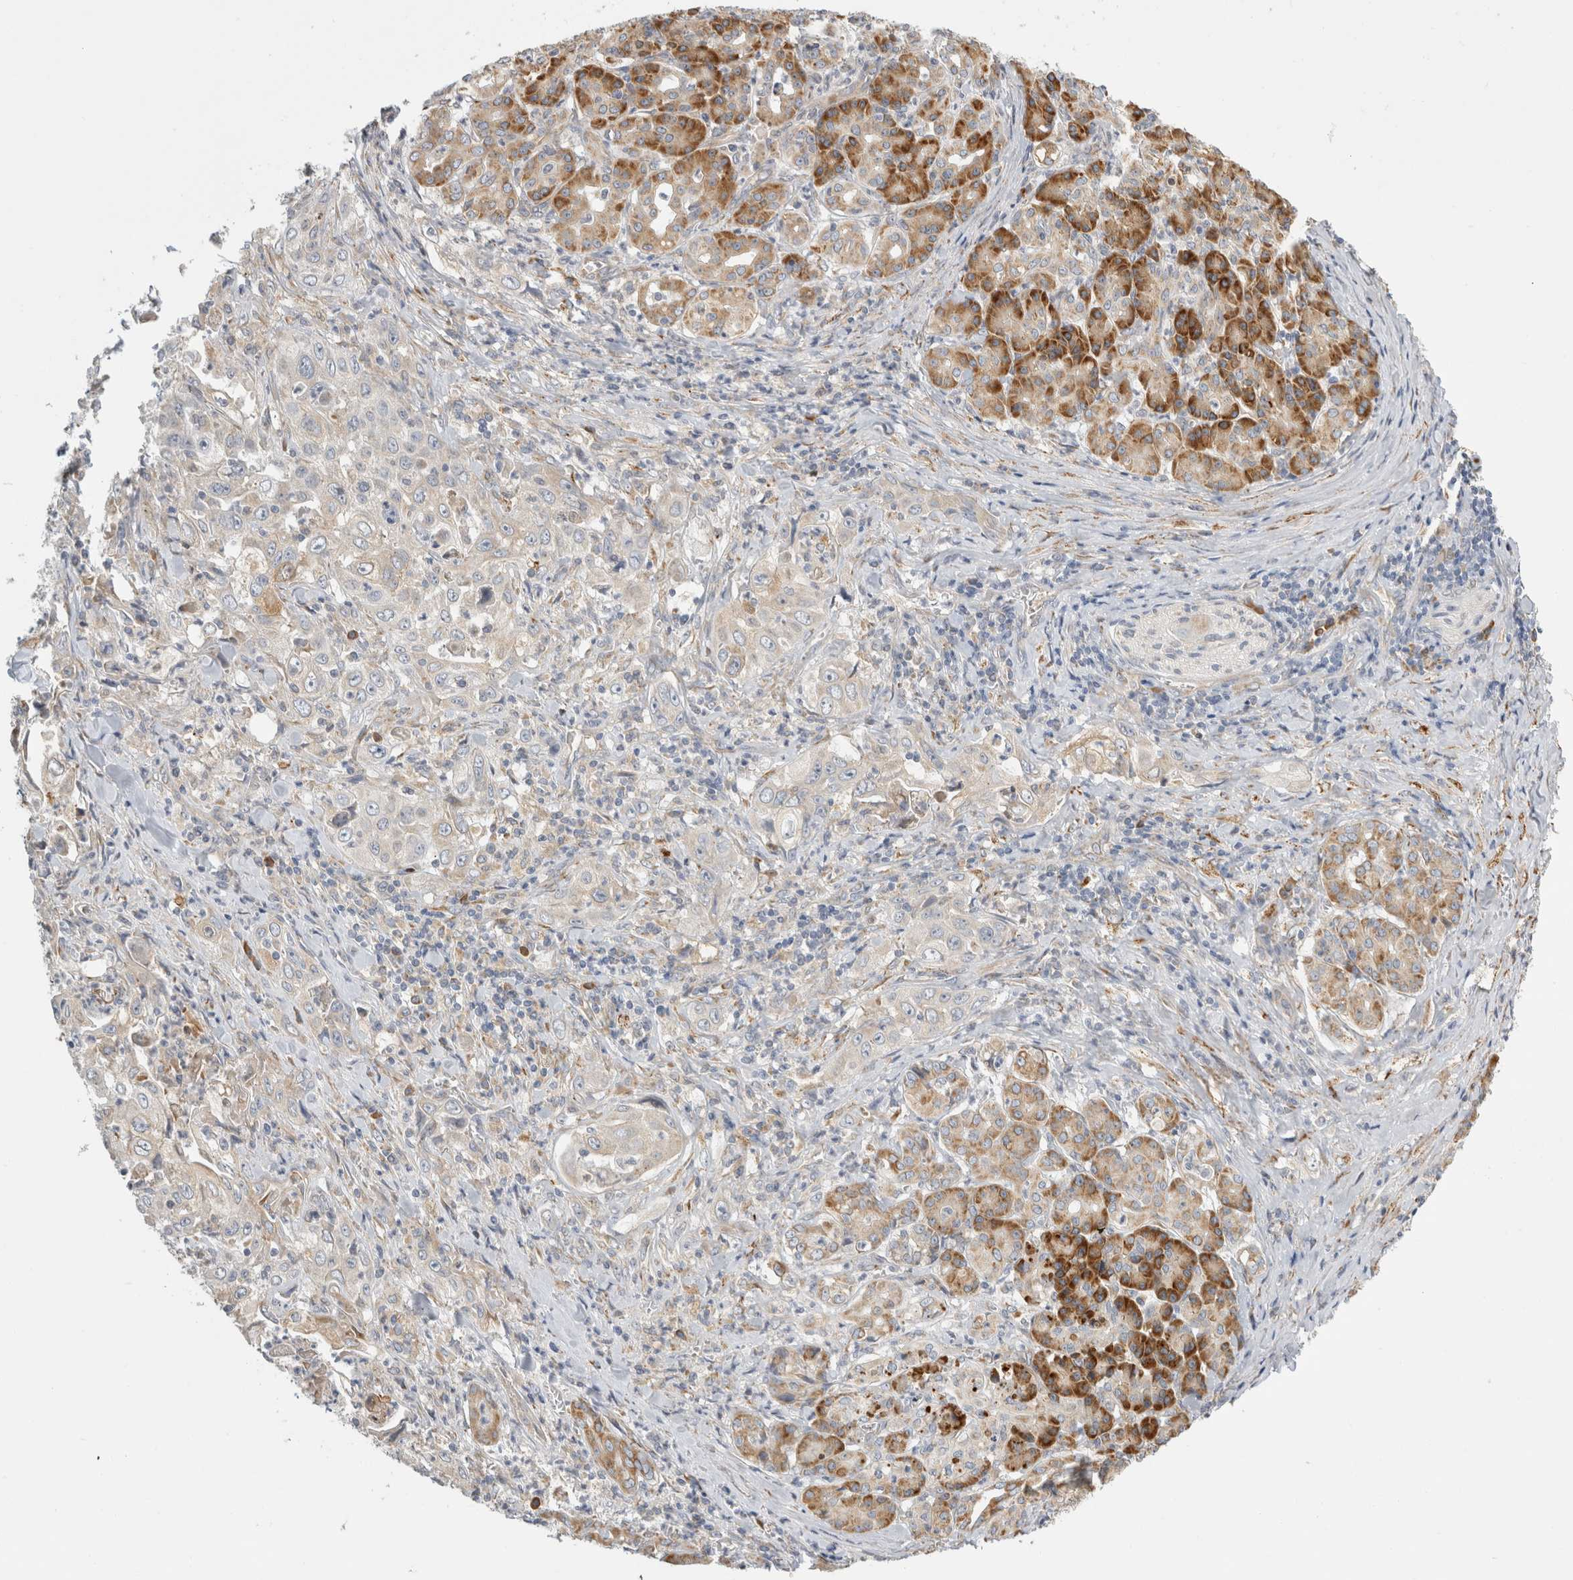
{"staining": {"intensity": "negative", "quantity": "none", "location": "none"}, "tissue": "pancreatic cancer", "cell_type": "Tumor cells", "image_type": "cancer", "snomed": [{"axis": "morphology", "description": "Adenocarcinoma, NOS"}, {"axis": "topography", "description": "Pancreas"}], "caption": "Pancreatic cancer stained for a protein using immunohistochemistry demonstrates no expression tumor cells.", "gene": "RPN2", "patient": {"sex": "male", "age": 70}}